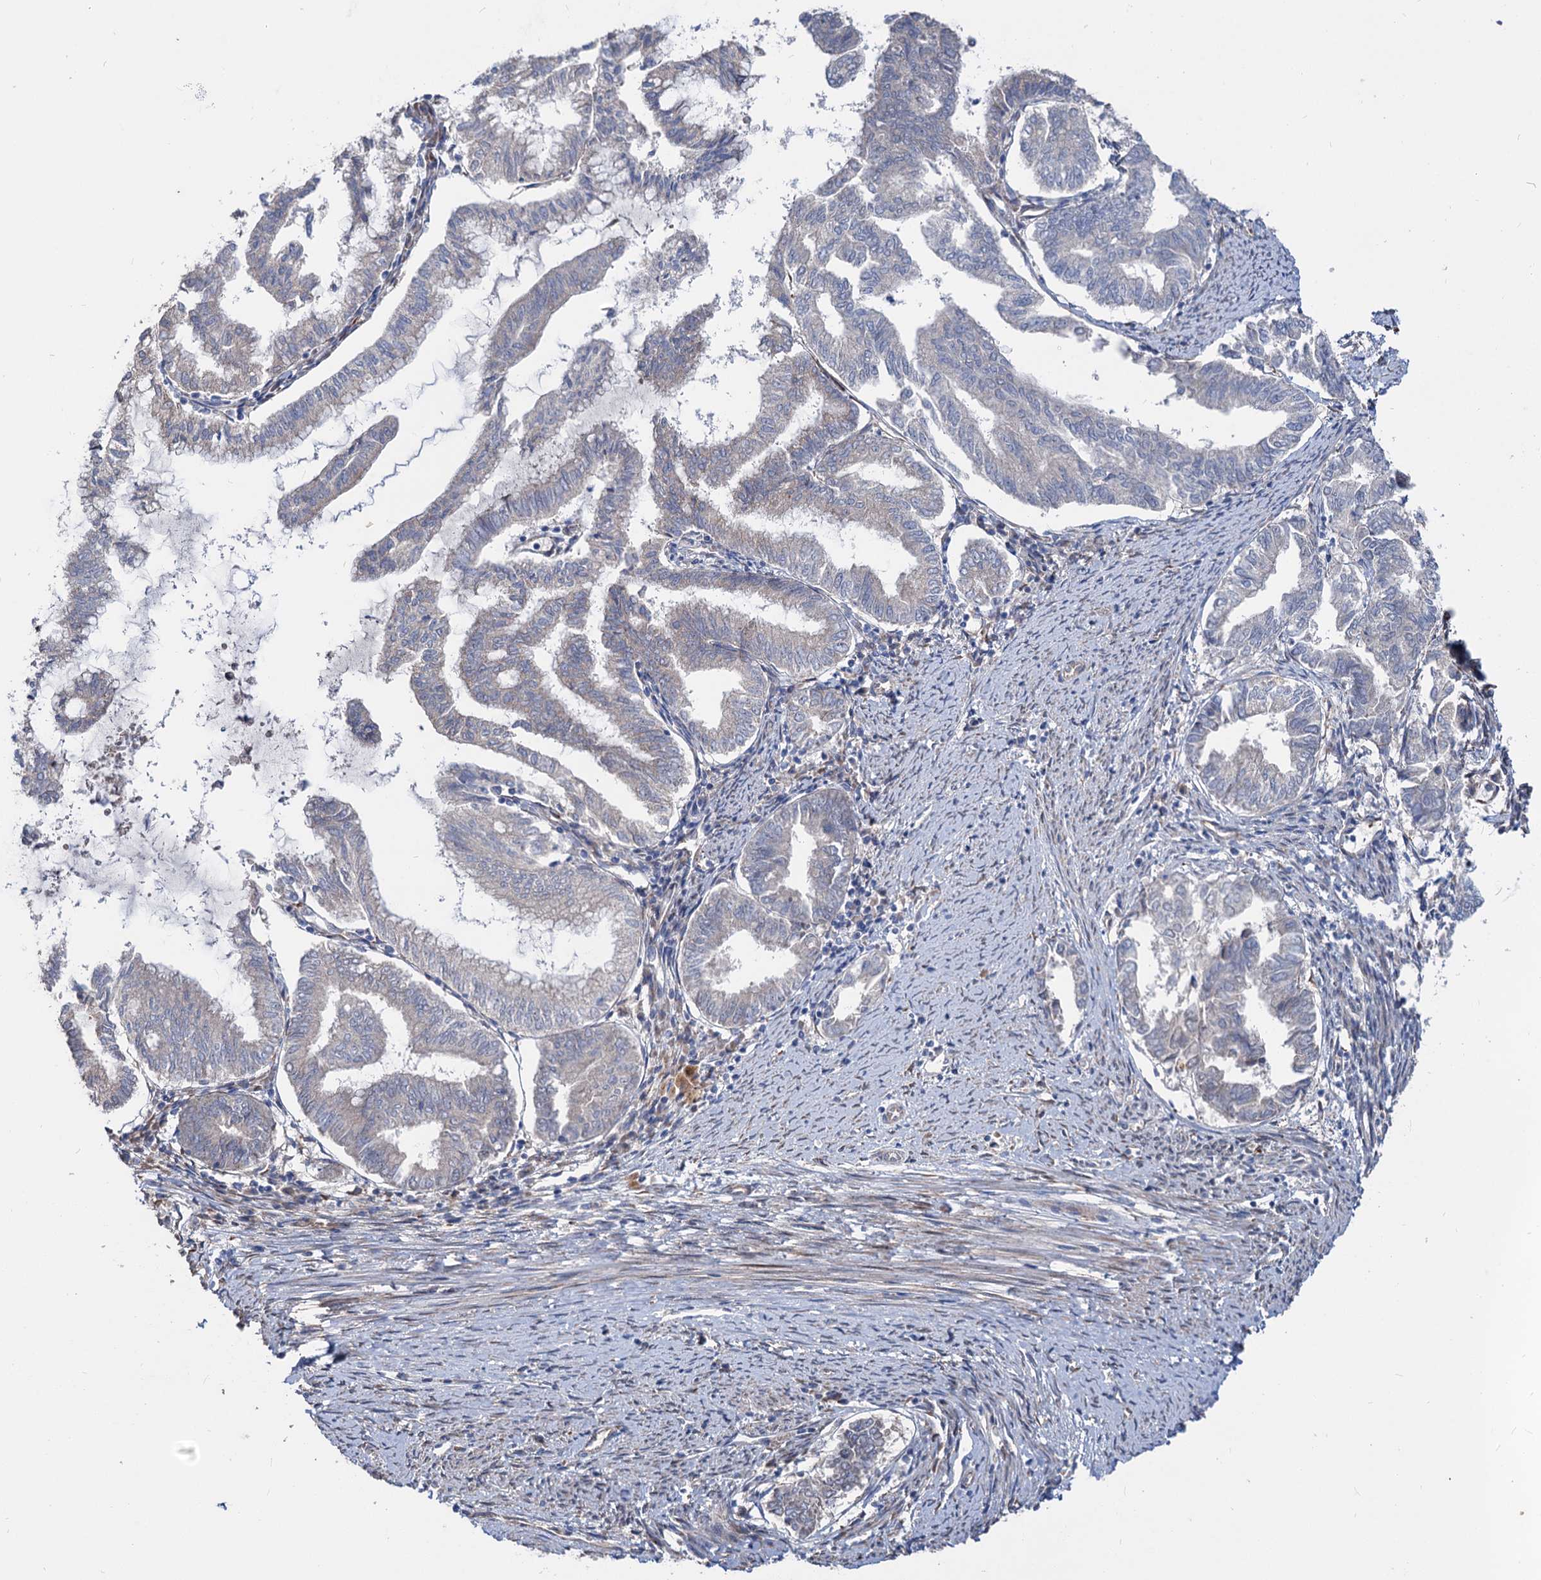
{"staining": {"intensity": "weak", "quantity": "<25%", "location": "cytoplasmic/membranous"}, "tissue": "endometrial cancer", "cell_type": "Tumor cells", "image_type": "cancer", "snomed": [{"axis": "morphology", "description": "Adenocarcinoma, NOS"}, {"axis": "topography", "description": "Endometrium"}], "caption": "Endometrial cancer stained for a protein using immunohistochemistry shows no staining tumor cells.", "gene": "PTDSS2", "patient": {"sex": "female", "age": 79}}